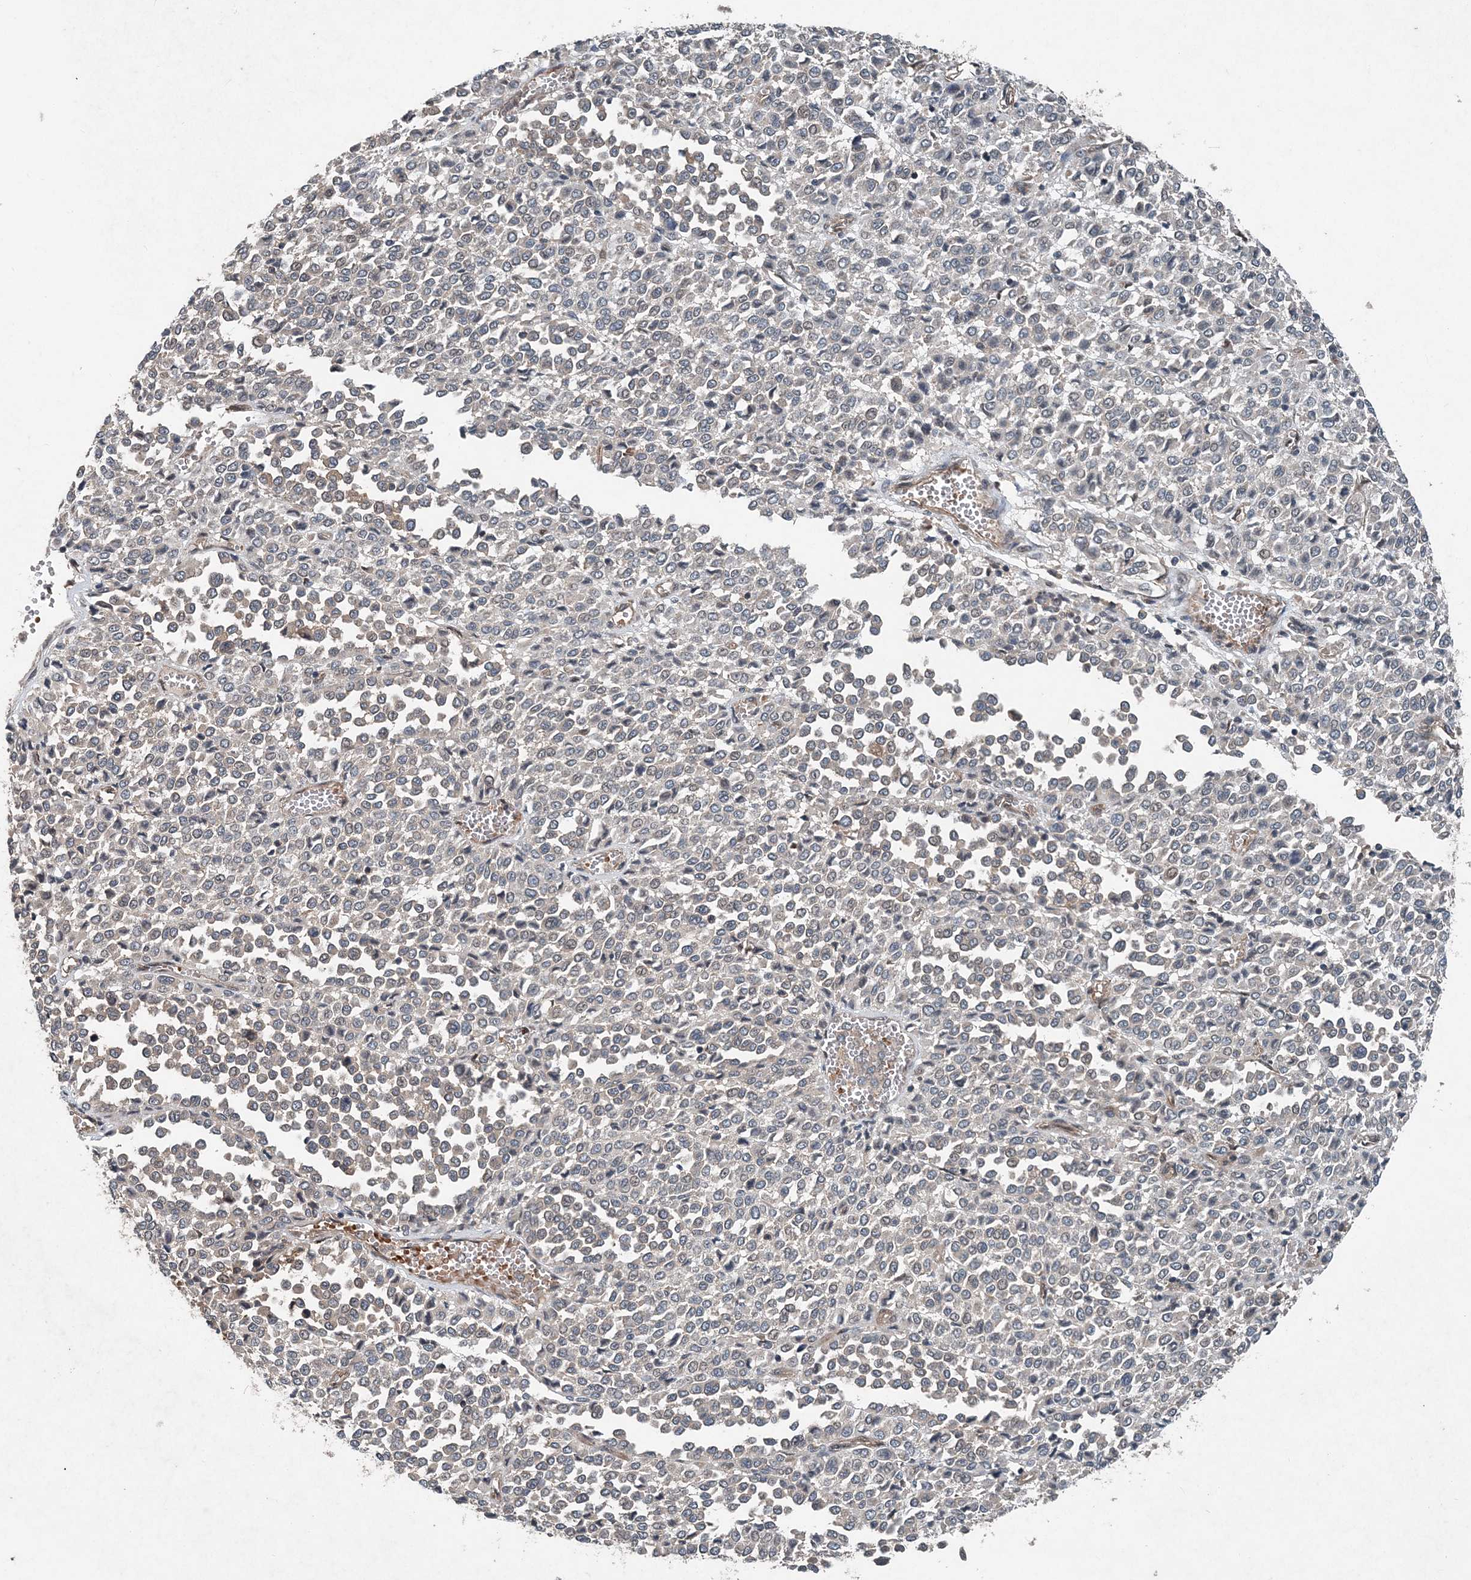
{"staining": {"intensity": "negative", "quantity": "none", "location": "none"}, "tissue": "melanoma", "cell_type": "Tumor cells", "image_type": "cancer", "snomed": [{"axis": "morphology", "description": "Malignant melanoma, Metastatic site"}, {"axis": "topography", "description": "Pancreas"}], "caption": "IHC histopathology image of neoplastic tissue: malignant melanoma (metastatic site) stained with DAB (3,3'-diaminobenzidine) reveals no significant protein expression in tumor cells.", "gene": "SMPD3", "patient": {"sex": "female", "age": 30}}